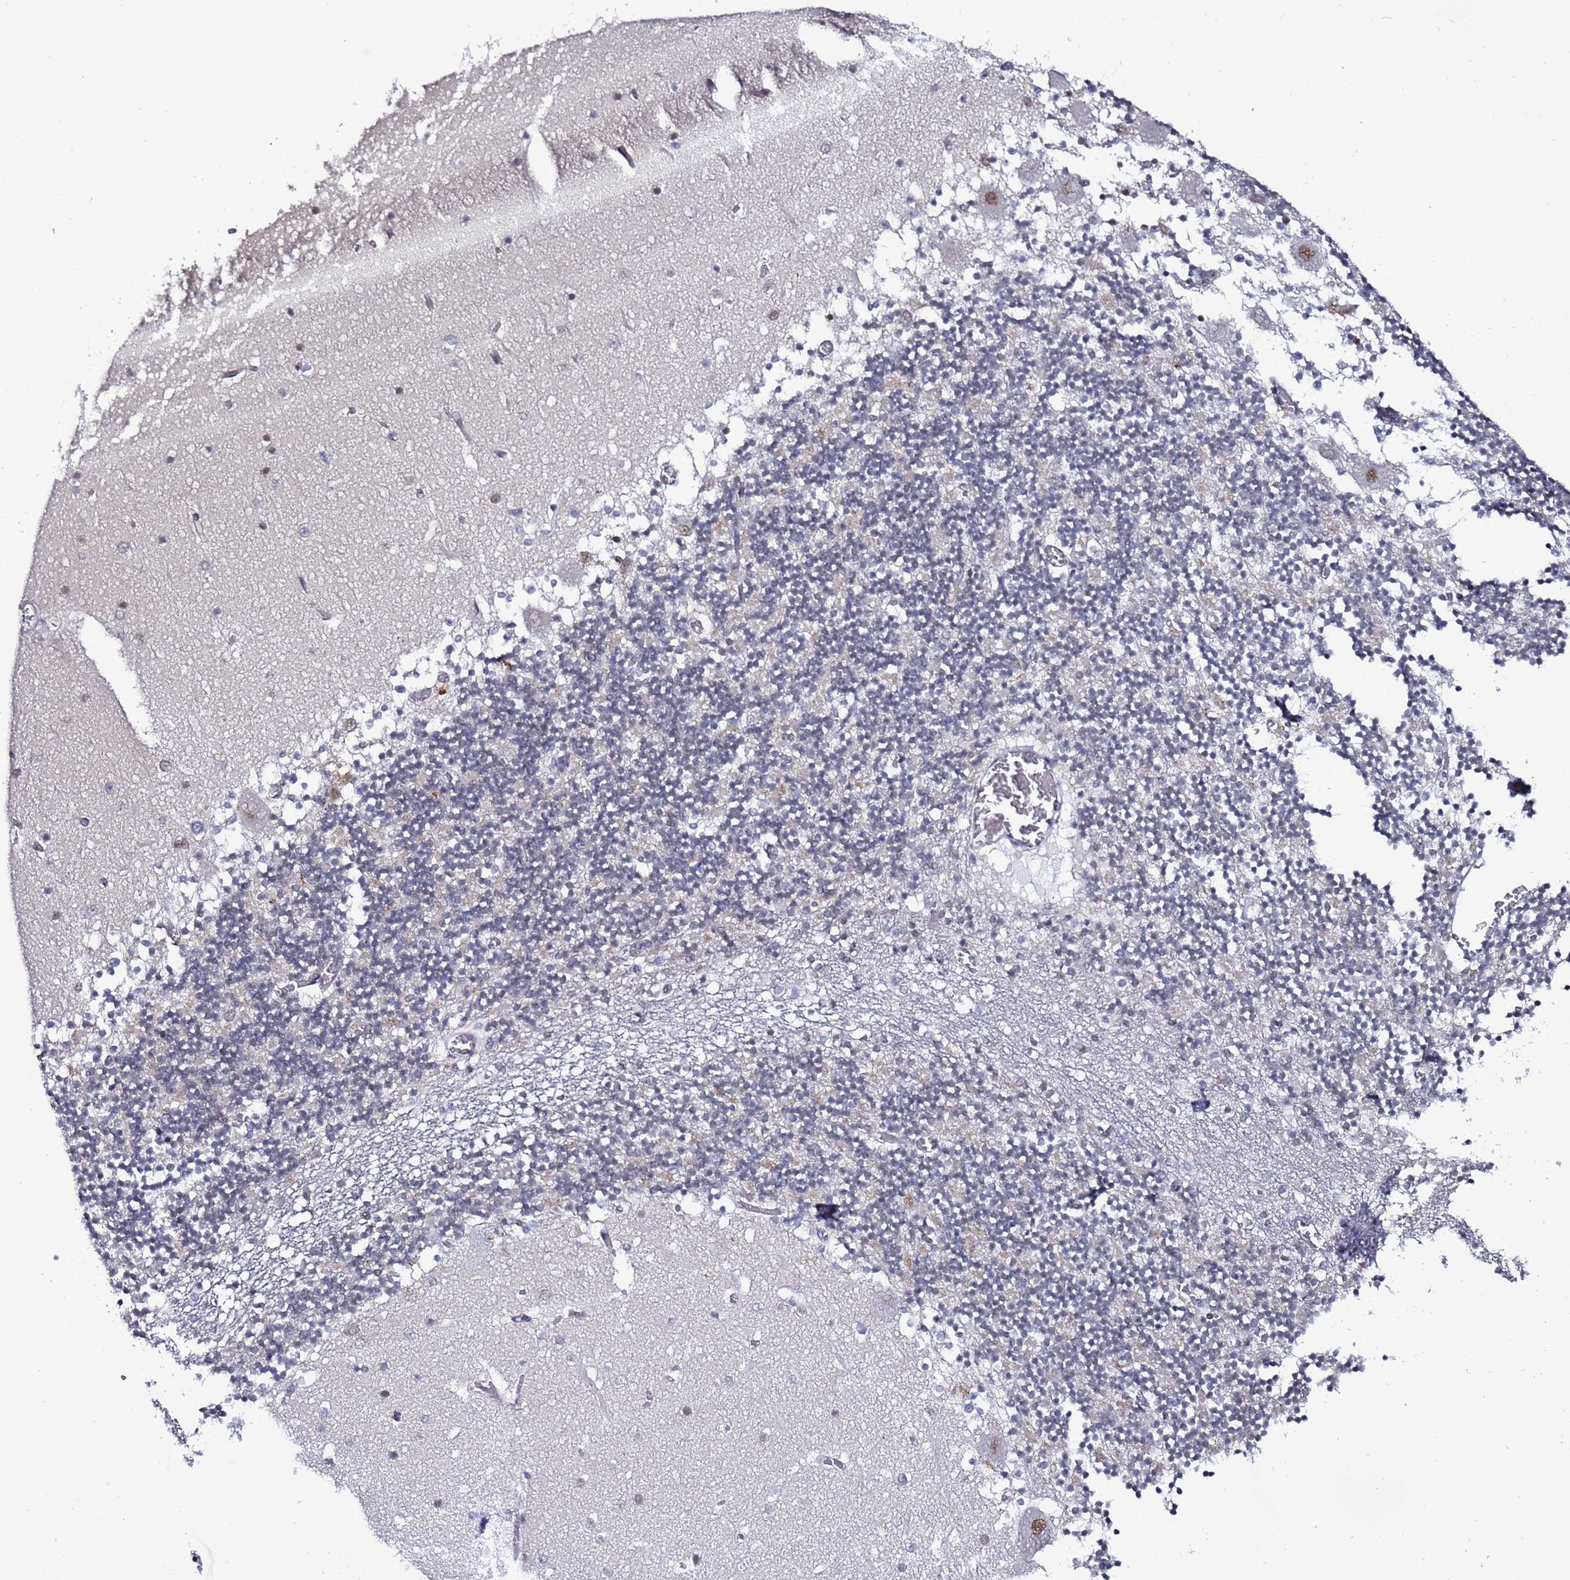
{"staining": {"intensity": "negative", "quantity": "none", "location": "none"}, "tissue": "cerebellum", "cell_type": "Cells in granular layer", "image_type": "normal", "snomed": [{"axis": "morphology", "description": "Normal tissue, NOS"}, {"axis": "topography", "description": "Cerebellum"}], "caption": "Immunohistochemistry of normal human cerebellum reveals no expression in cells in granular layer.", "gene": "PSMA7", "patient": {"sex": "female", "age": 28}}